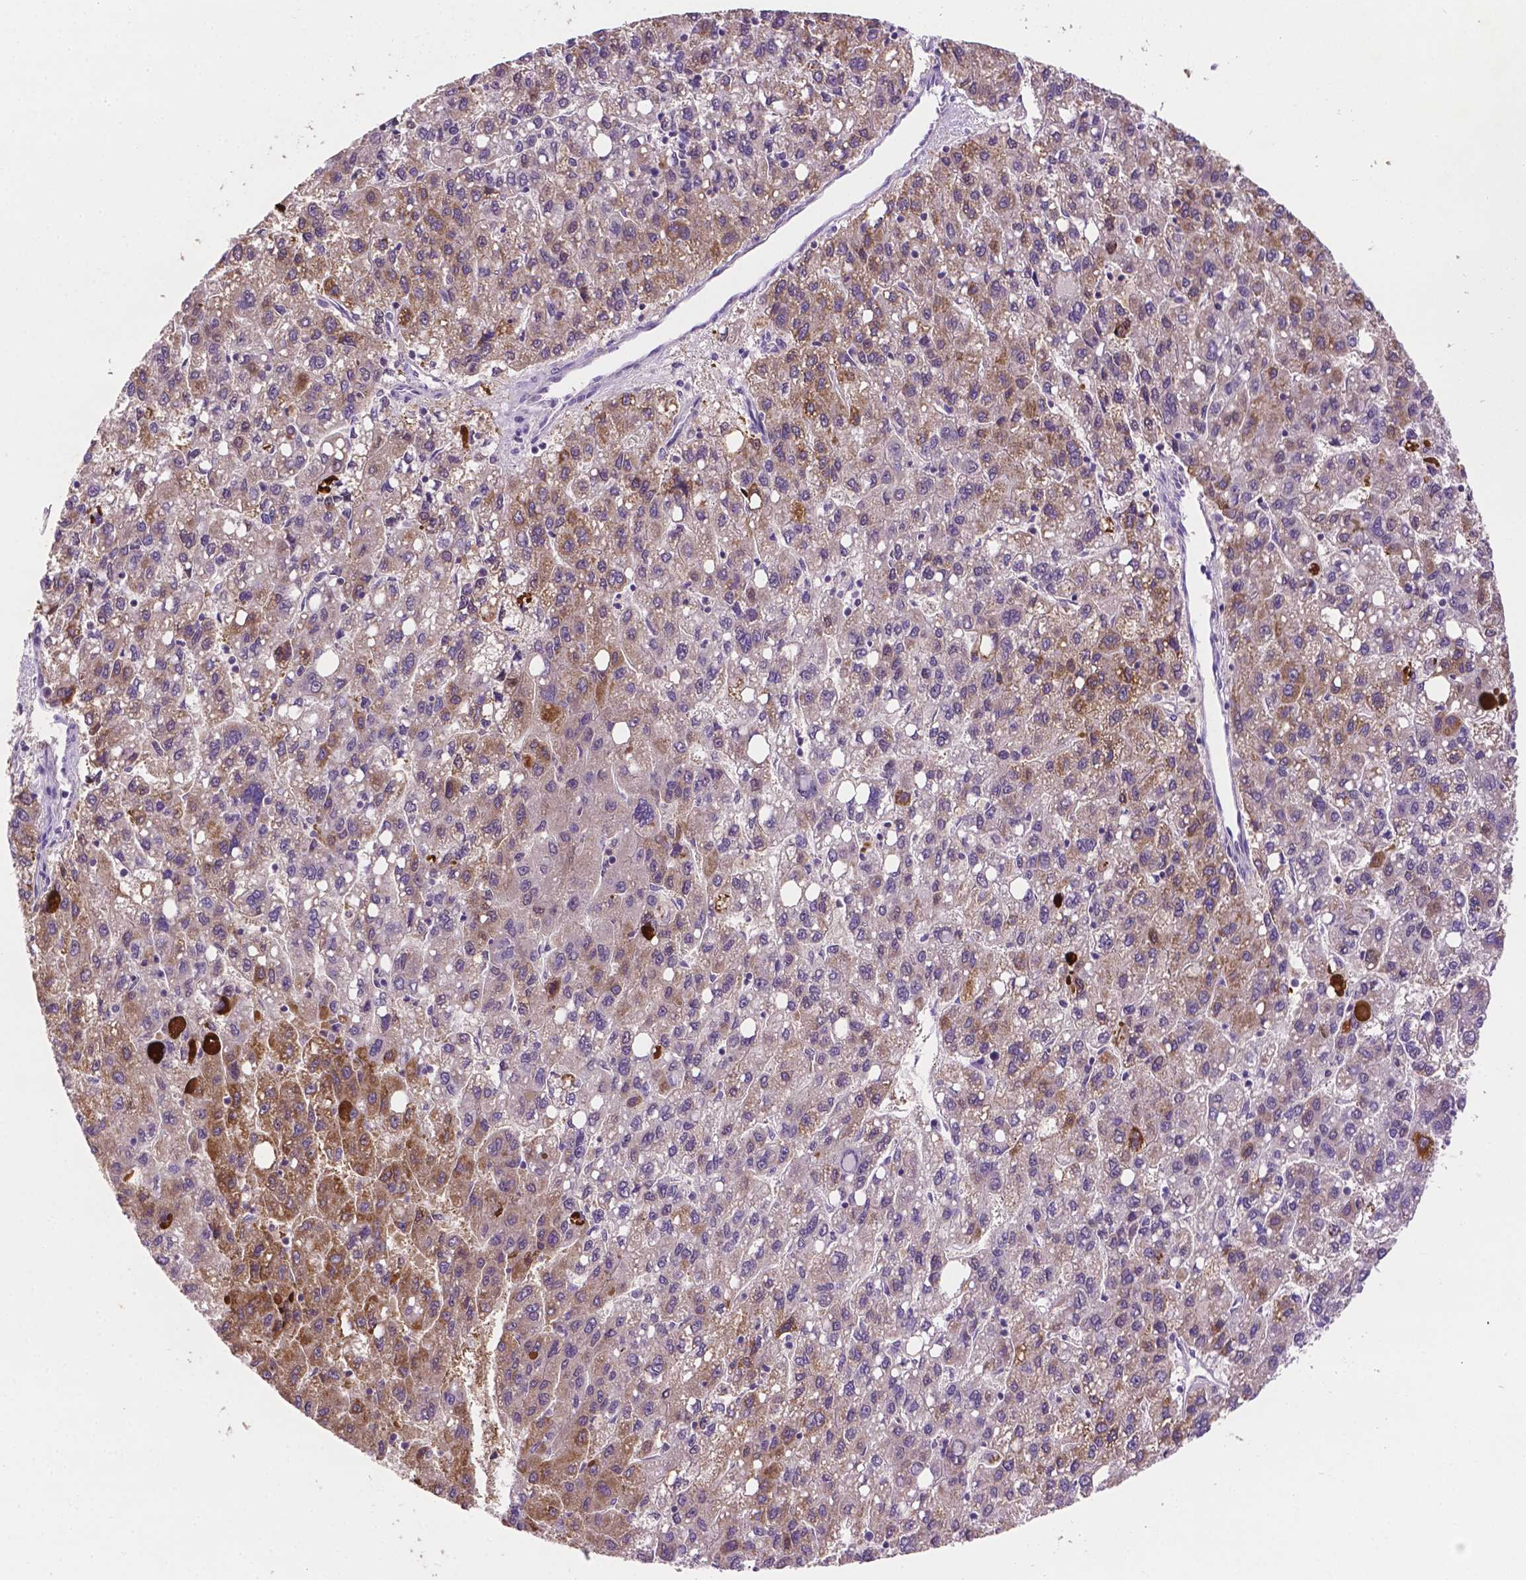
{"staining": {"intensity": "moderate", "quantity": "25%-75%", "location": "nuclear"}, "tissue": "liver cancer", "cell_type": "Tumor cells", "image_type": "cancer", "snomed": [{"axis": "morphology", "description": "Carcinoma, Hepatocellular, NOS"}, {"axis": "topography", "description": "Liver"}], "caption": "A micrograph showing moderate nuclear positivity in about 25%-75% of tumor cells in liver cancer, as visualized by brown immunohistochemical staining.", "gene": "MROH6", "patient": {"sex": "female", "age": 82}}